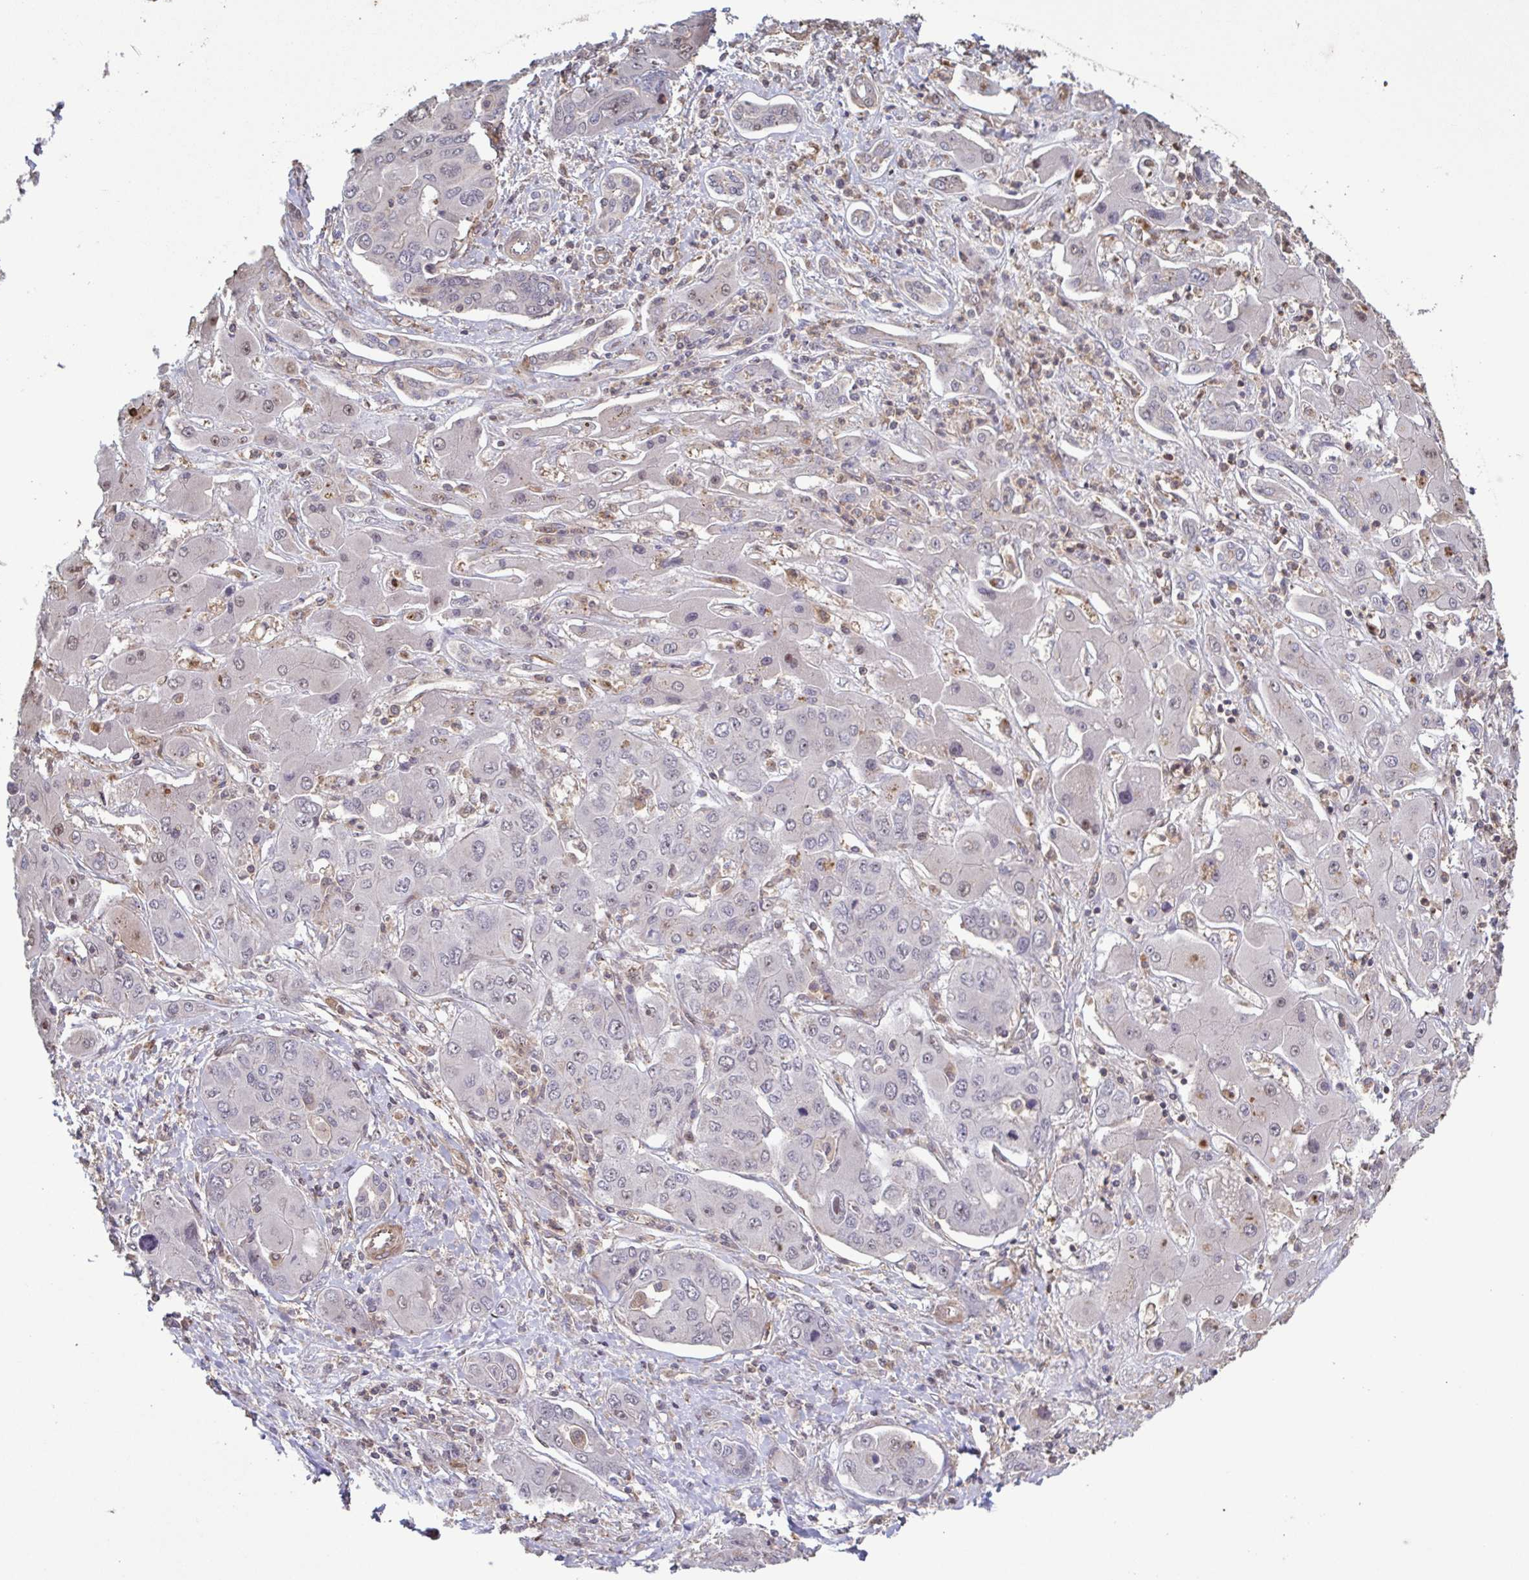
{"staining": {"intensity": "weak", "quantity": "<25%", "location": "nuclear"}, "tissue": "liver cancer", "cell_type": "Tumor cells", "image_type": "cancer", "snomed": [{"axis": "morphology", "description": "Cholangiocarcinoma"}, {"axis": "topography", "description": "Liver"}], "caption": "High magnification brightfield microscopy of liver cholangiocarcinoma stained with DAB (3,3'-diaminobenzidine) (brown) and counterstained with hematoxylin (blue): tumor cells show no significant expression.", "gene": "ZNF200", "patient": {"sex": "male", "age": 67}}